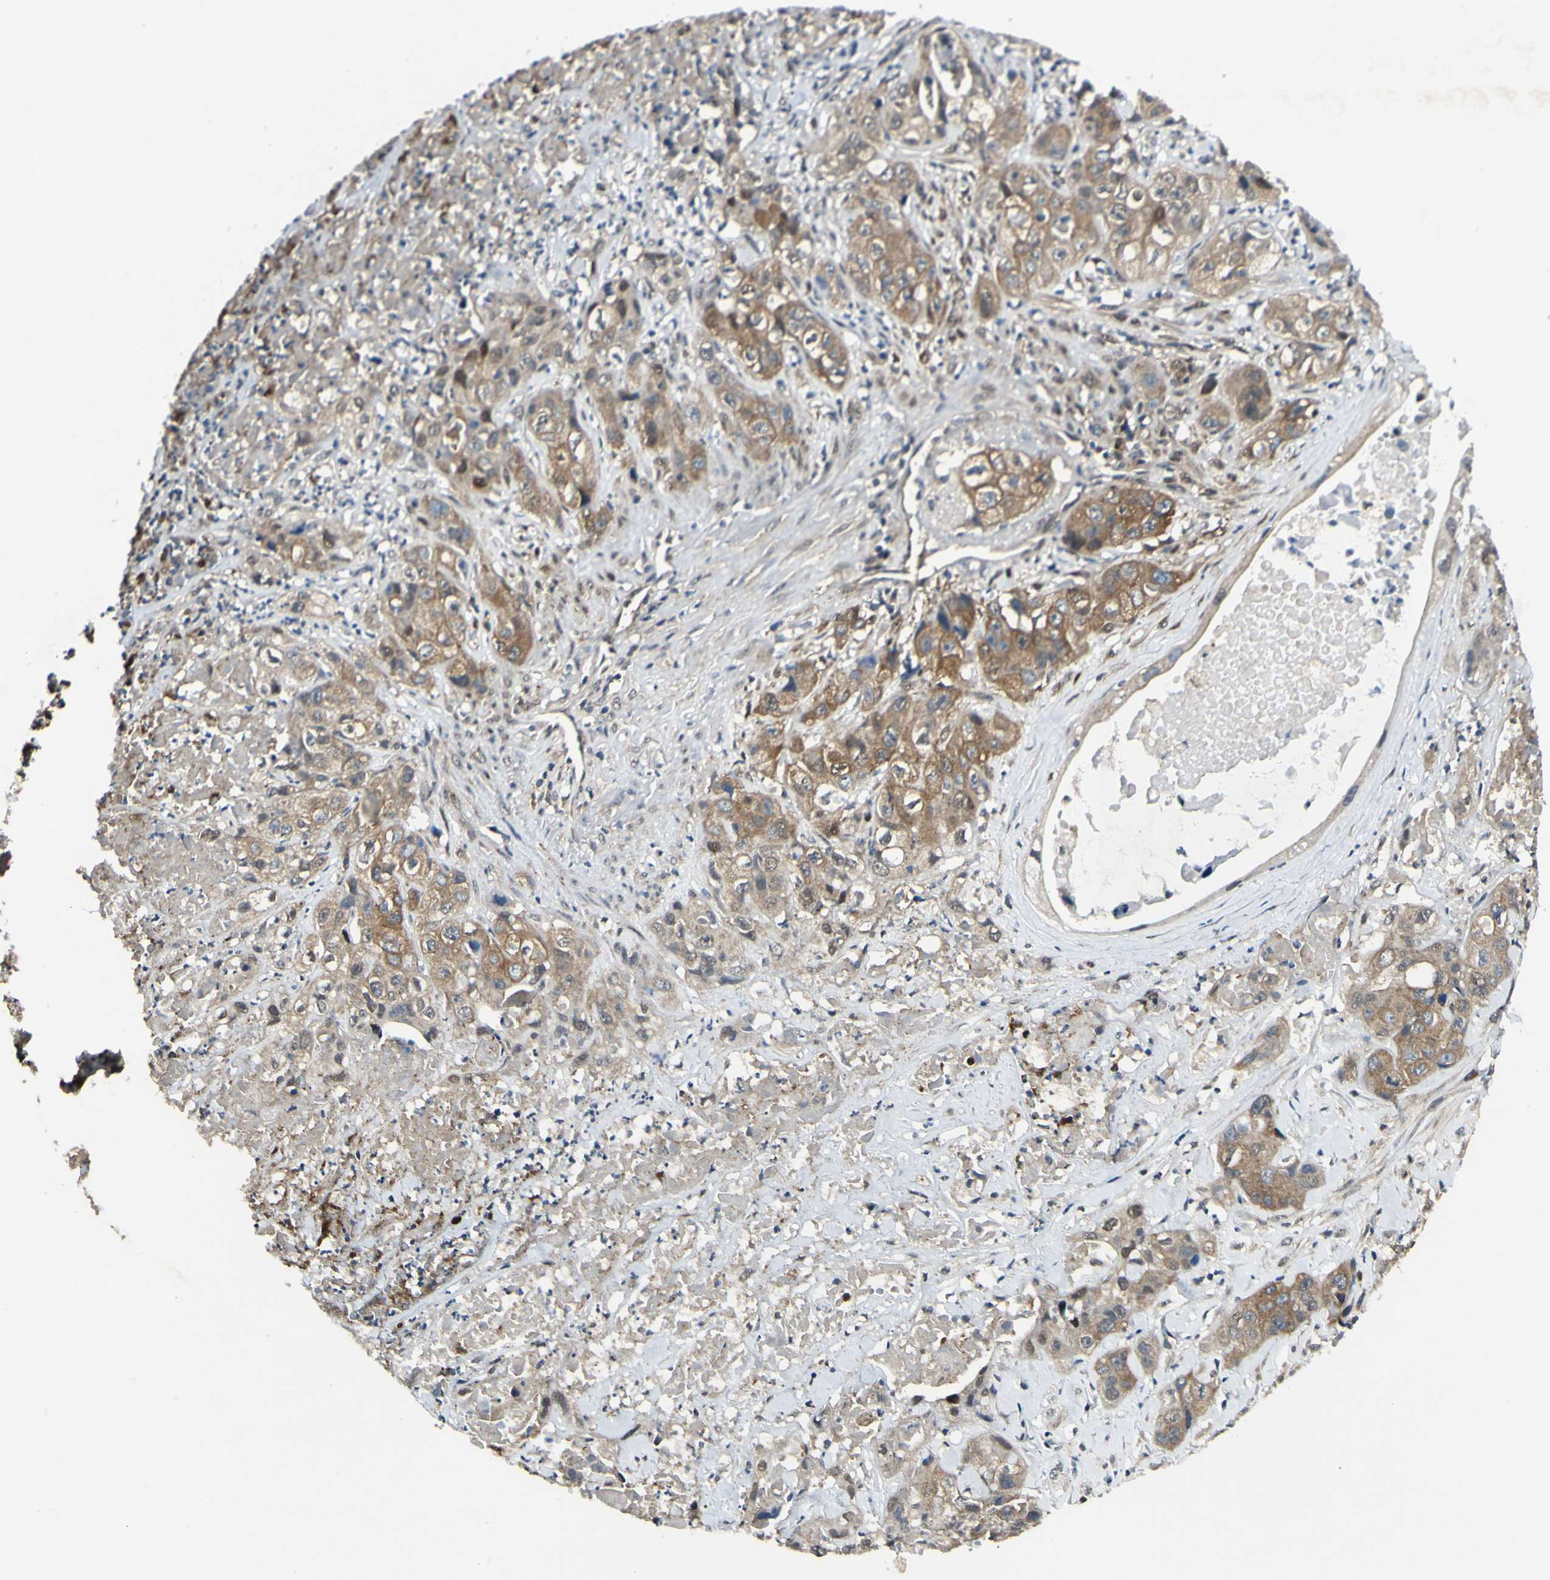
{"staining": {"intensity": "moderate", "quantity": ">75%", "location": "cytoplasmic/membranous"}, "tissue": "liver cancer", "cell_type": "Tumor cells", "image_type": "cancer", "snomed": [{"axis": "morphology", "description": "Cholangiocarcinoma"}, {"axis": "topography", "description": "Liver"}], "caption": "Moderate cytoplasmic/membranous protein expression is identified in approximately >75% of tumor cells in liver cancer (cholangiocarcinoma). Immunohistochemistry stains the protein of interest in brown and the nuclei are stained blue.", "gene": "PSMD5", "patient": {"sex": "female", "age": 61}}